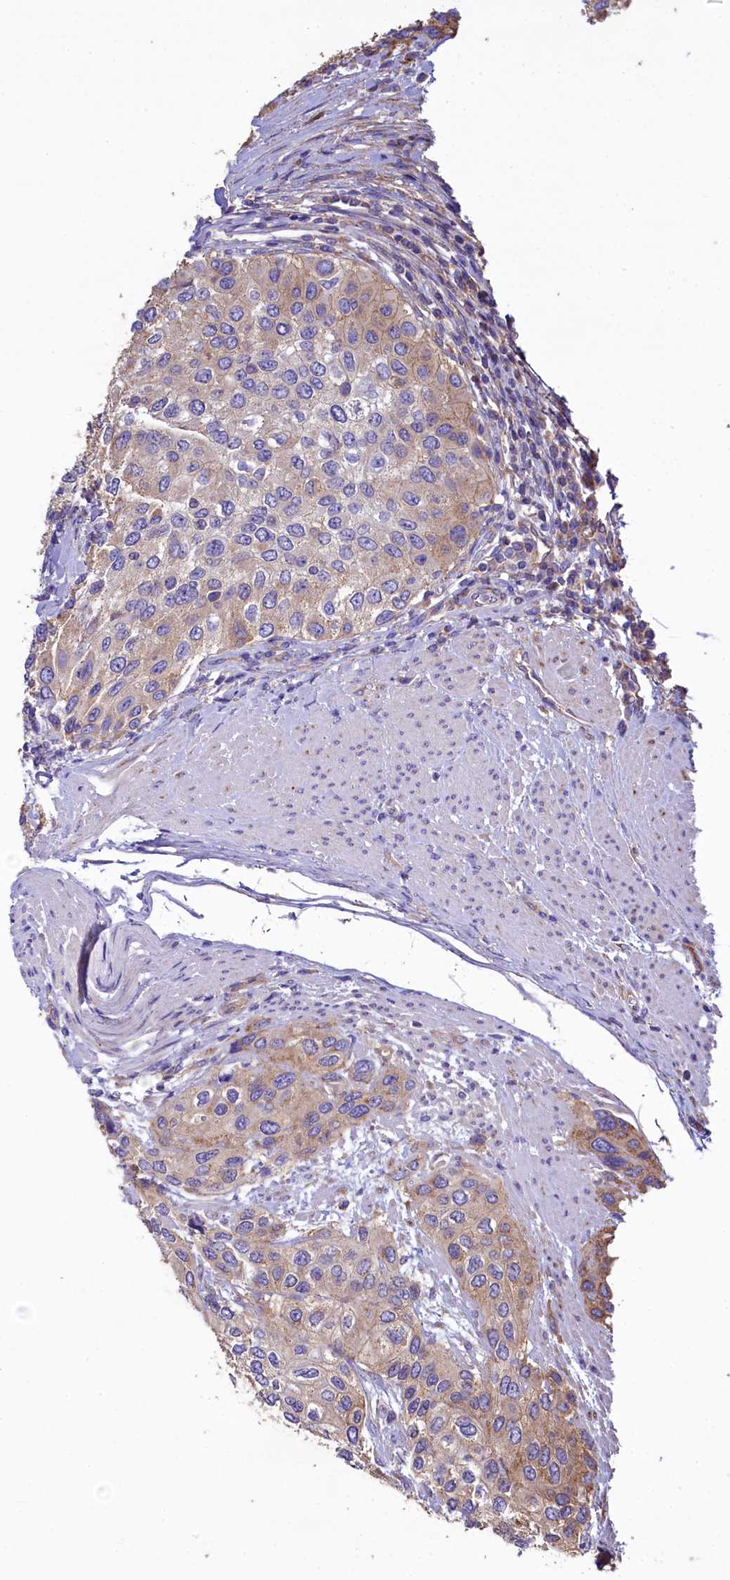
{"staining": {"intensity": "weak", "quantity": "25%-75%", "location": "cytoplasmic/membranous"}, "tissue": "urothelial cancer", "cell_type": "Tumor cells", "image_type": "cancer", "snomed": [{"axis": "morphology", "description": "Normal tissue, NOS"}, {"axis": "morphology", "description": "Urothelial carcinoma, High grade"}, {"axis": "topography", "description": "Vascular tissue"}, {"axis": "topography", "description": "Urinary bladder"}], "caption": "Urothelial cancer stained with DAB IHC displays low levels of weak cytoplasmic/membranous positivity in about 25%-75% of tumor cells. The staining was performed using DAB to visualize the protein expression in brown, while the nuclei were stained in blue with hematoxylin (Magnification: 20x).", "gene": "GPR21", "patient": {"sex": "female", "age": 56}}